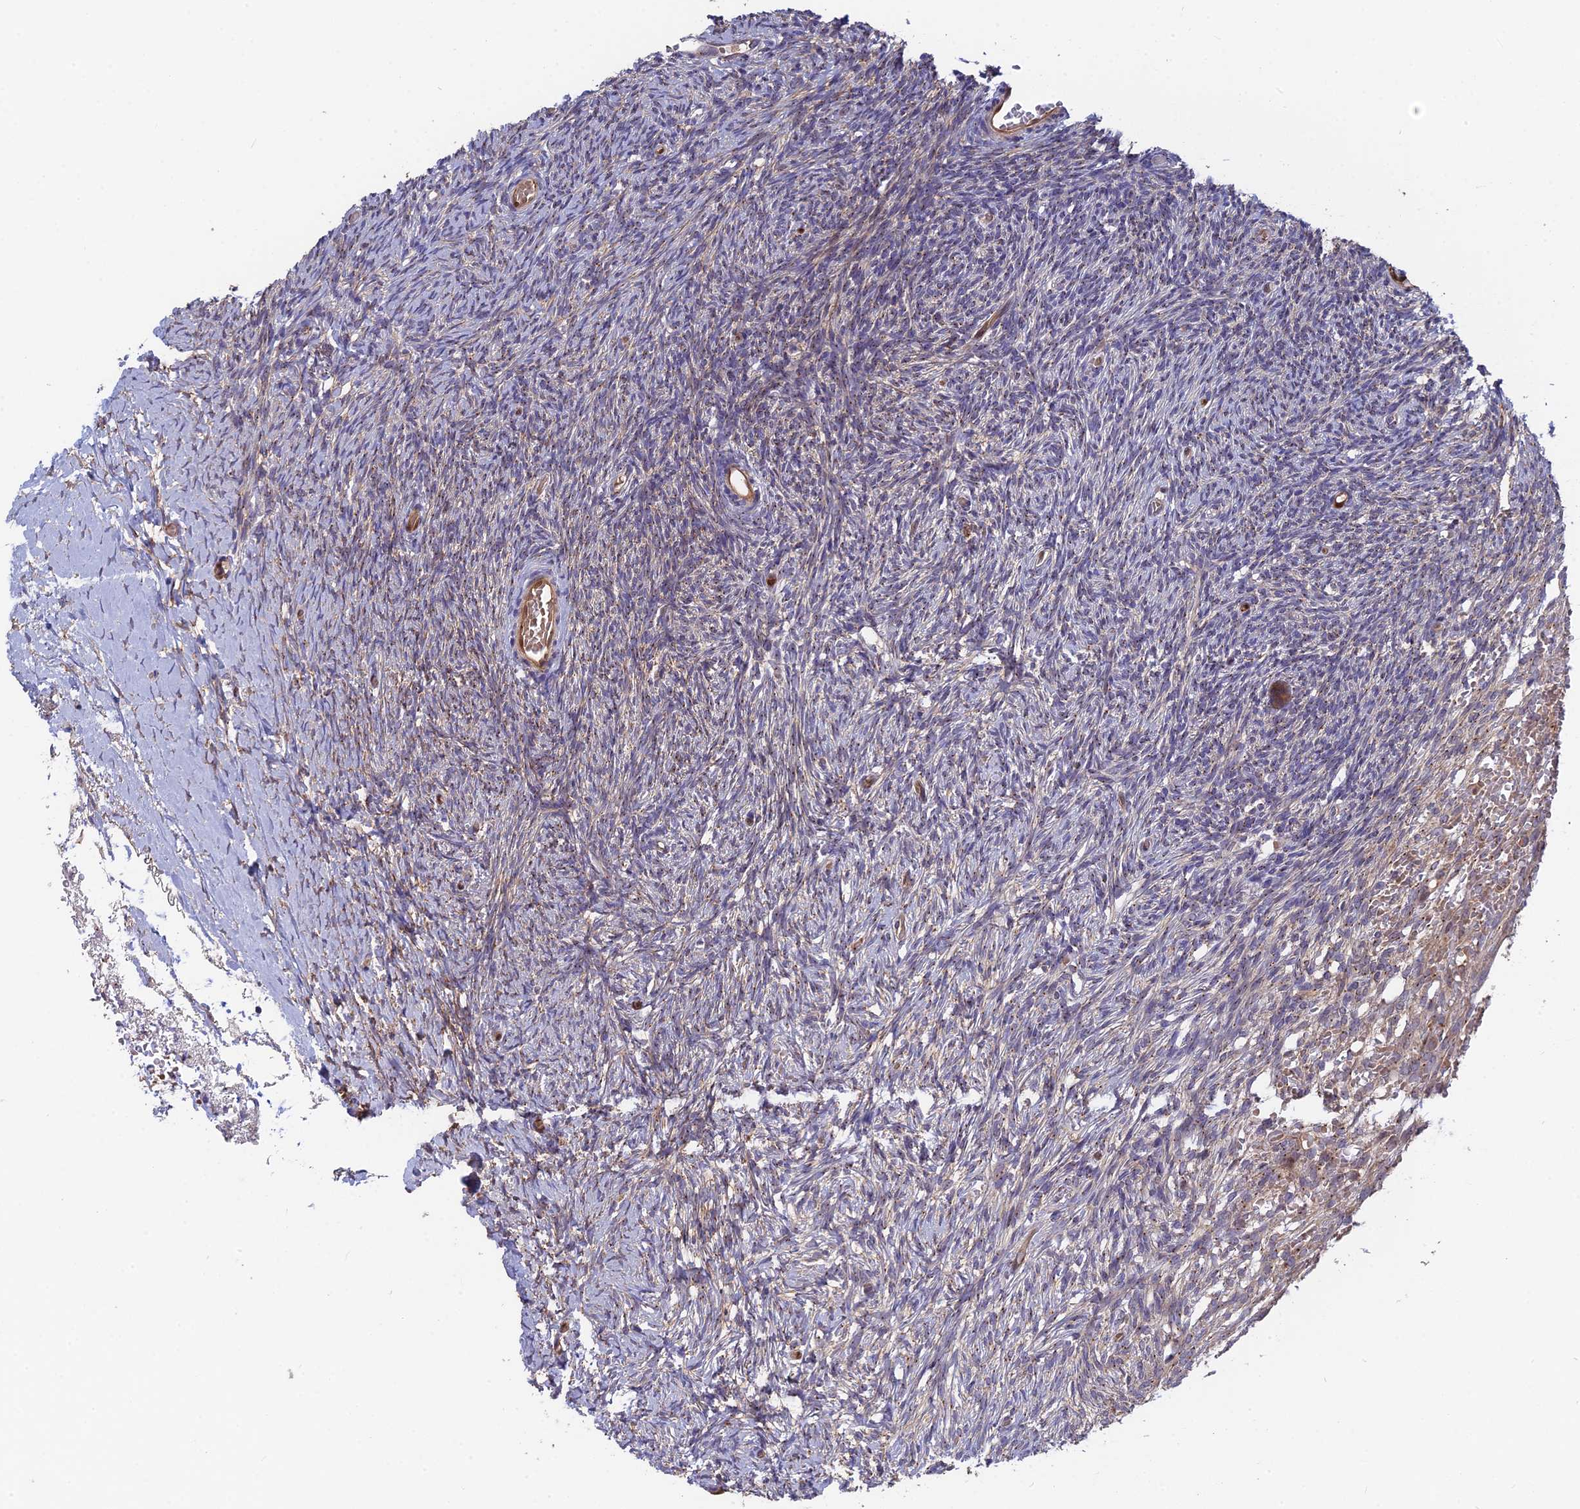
{"staining": {"intensity": "moderate", "quantity": ">75%", "location": "cytoplasmic/membranous"}, "tissue": "ovary", "cell_type": "Follicle cells", "image_type": "normal", "snomed": [{"axis": "morphology", "description": "Normal tissue, NOS"}, {"axis": "topography", "description": "Ovary"}], "caption": "This is a micrograph of immunohistochemistry (IHC) staining of benign ovary, which shows moderate positivity in the cytoplasmic/membranous of follicle cells.", "gene": "RPIA", "patient": {"sex": "female", "age": 39}}